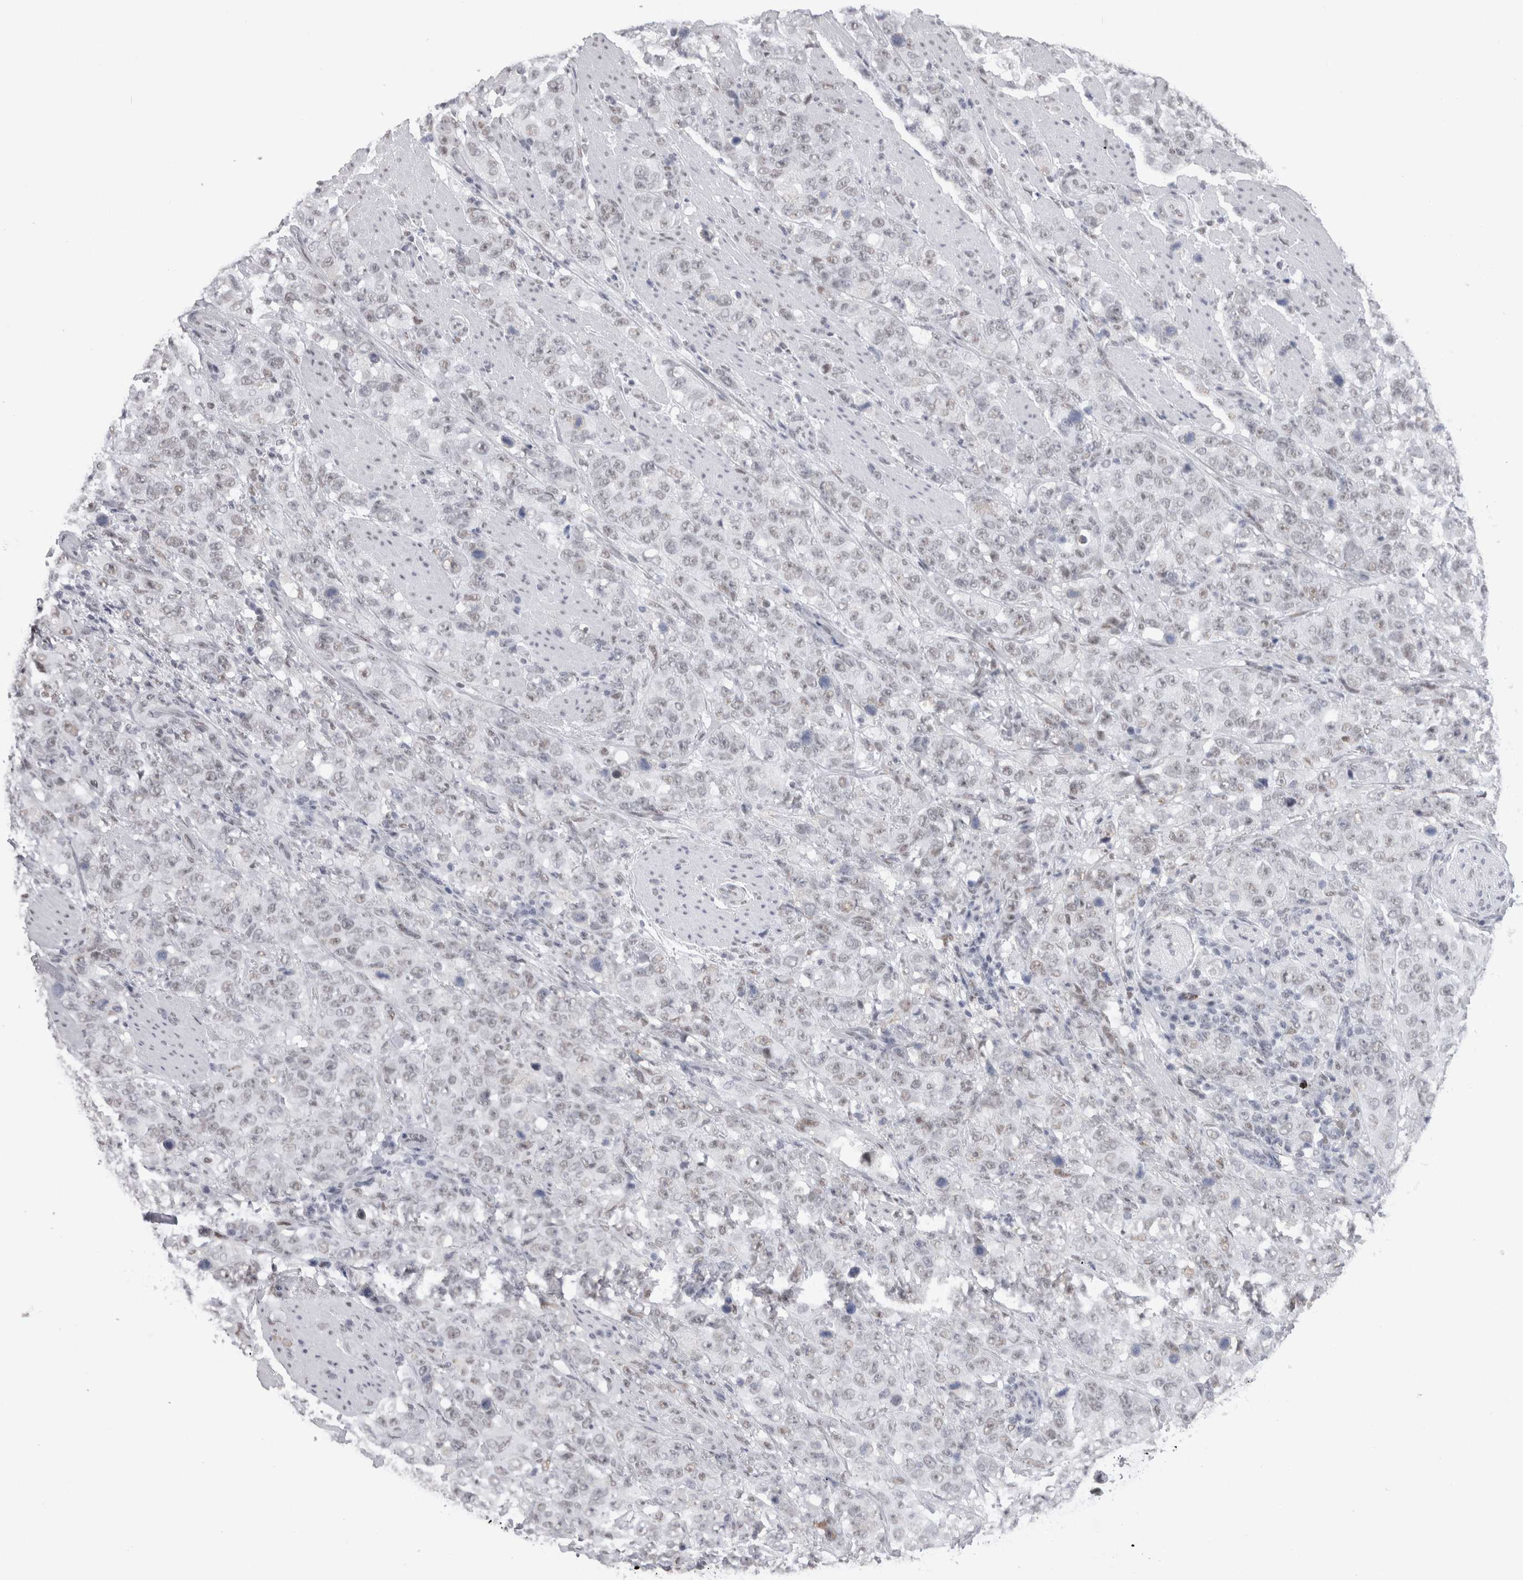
{"staining": {"intensity": "weak", "quantity": "<25%", "location": "nuclear"}, "tissue": "stomach cancer", "cell_type": "Tumor cells", "image_type": "cancer", "snomed": [{"axis": "morphology", "description": "Adenocarcinoma, NOS"}, {"axis": "topography", "description": "Stomach"}], "caption": "The histopathology image shows no significant staining in tumor cells of stomach cancer (adenocarcinoma).", "gene": "API5", "patient": {"sex": "male", "age": 48}}